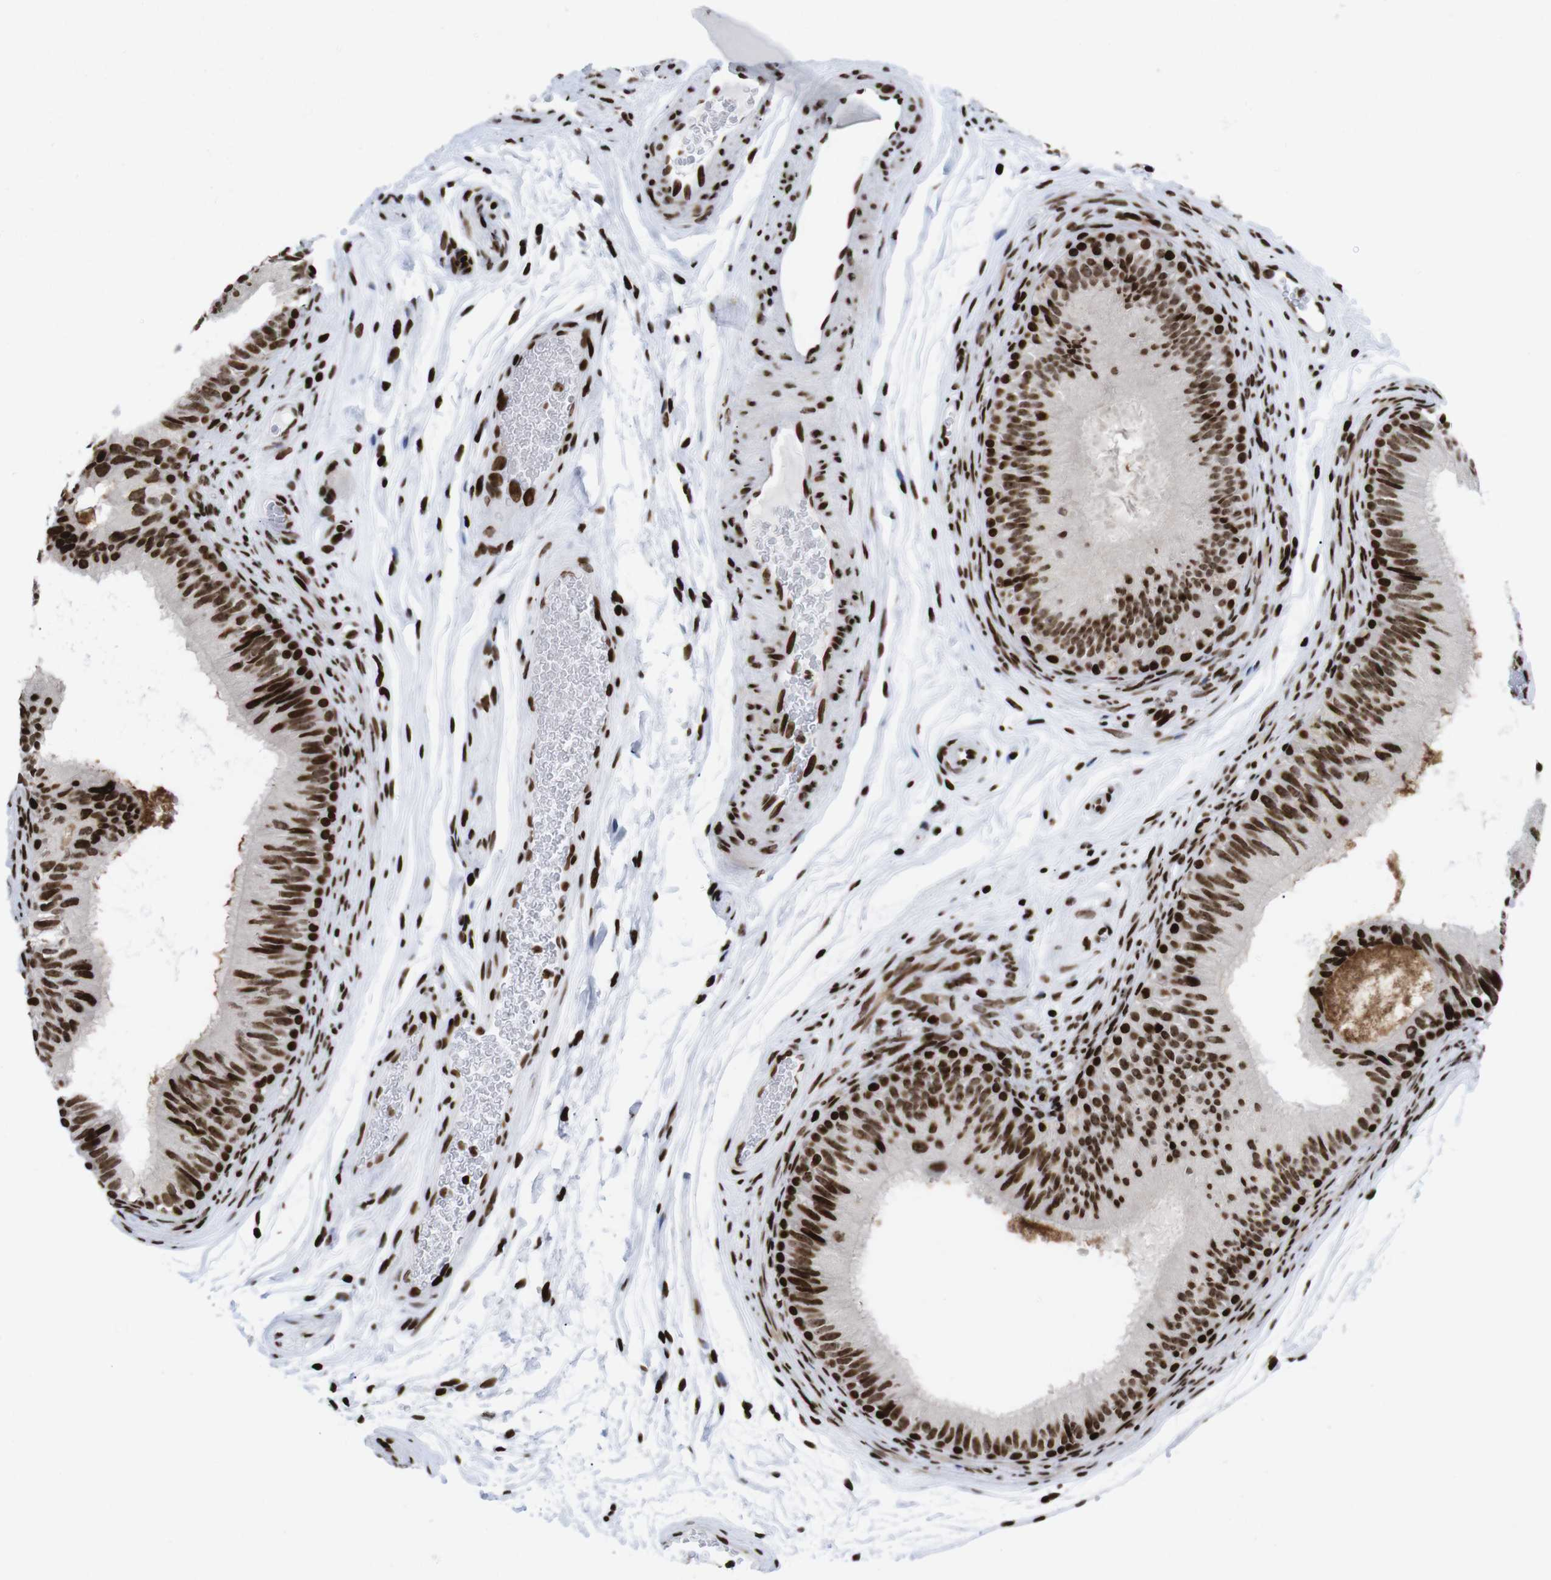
{"staining": {"intensity": "strong", "quantity": ">75%", "location": "nuclear"}, "tissue": "epididymis", "cell_type": "Glandular cells", "image_type": "normal", "snomed": [{"axis": "morphology", "description": "Normal tissue, NOS"}, {"axis": "topography", "description": "Epididymis"}], "caption": "Immunohistochemical staining of normal epididymis displays high levels of strong nuclear expression in about >75% of glandular cells. (DAB (3,3'-diaminobenzidine) = brown stain, brightfield microscopy at high magnification).", "gene": "H1", "patient": {"sex": "male", "age": 36}}